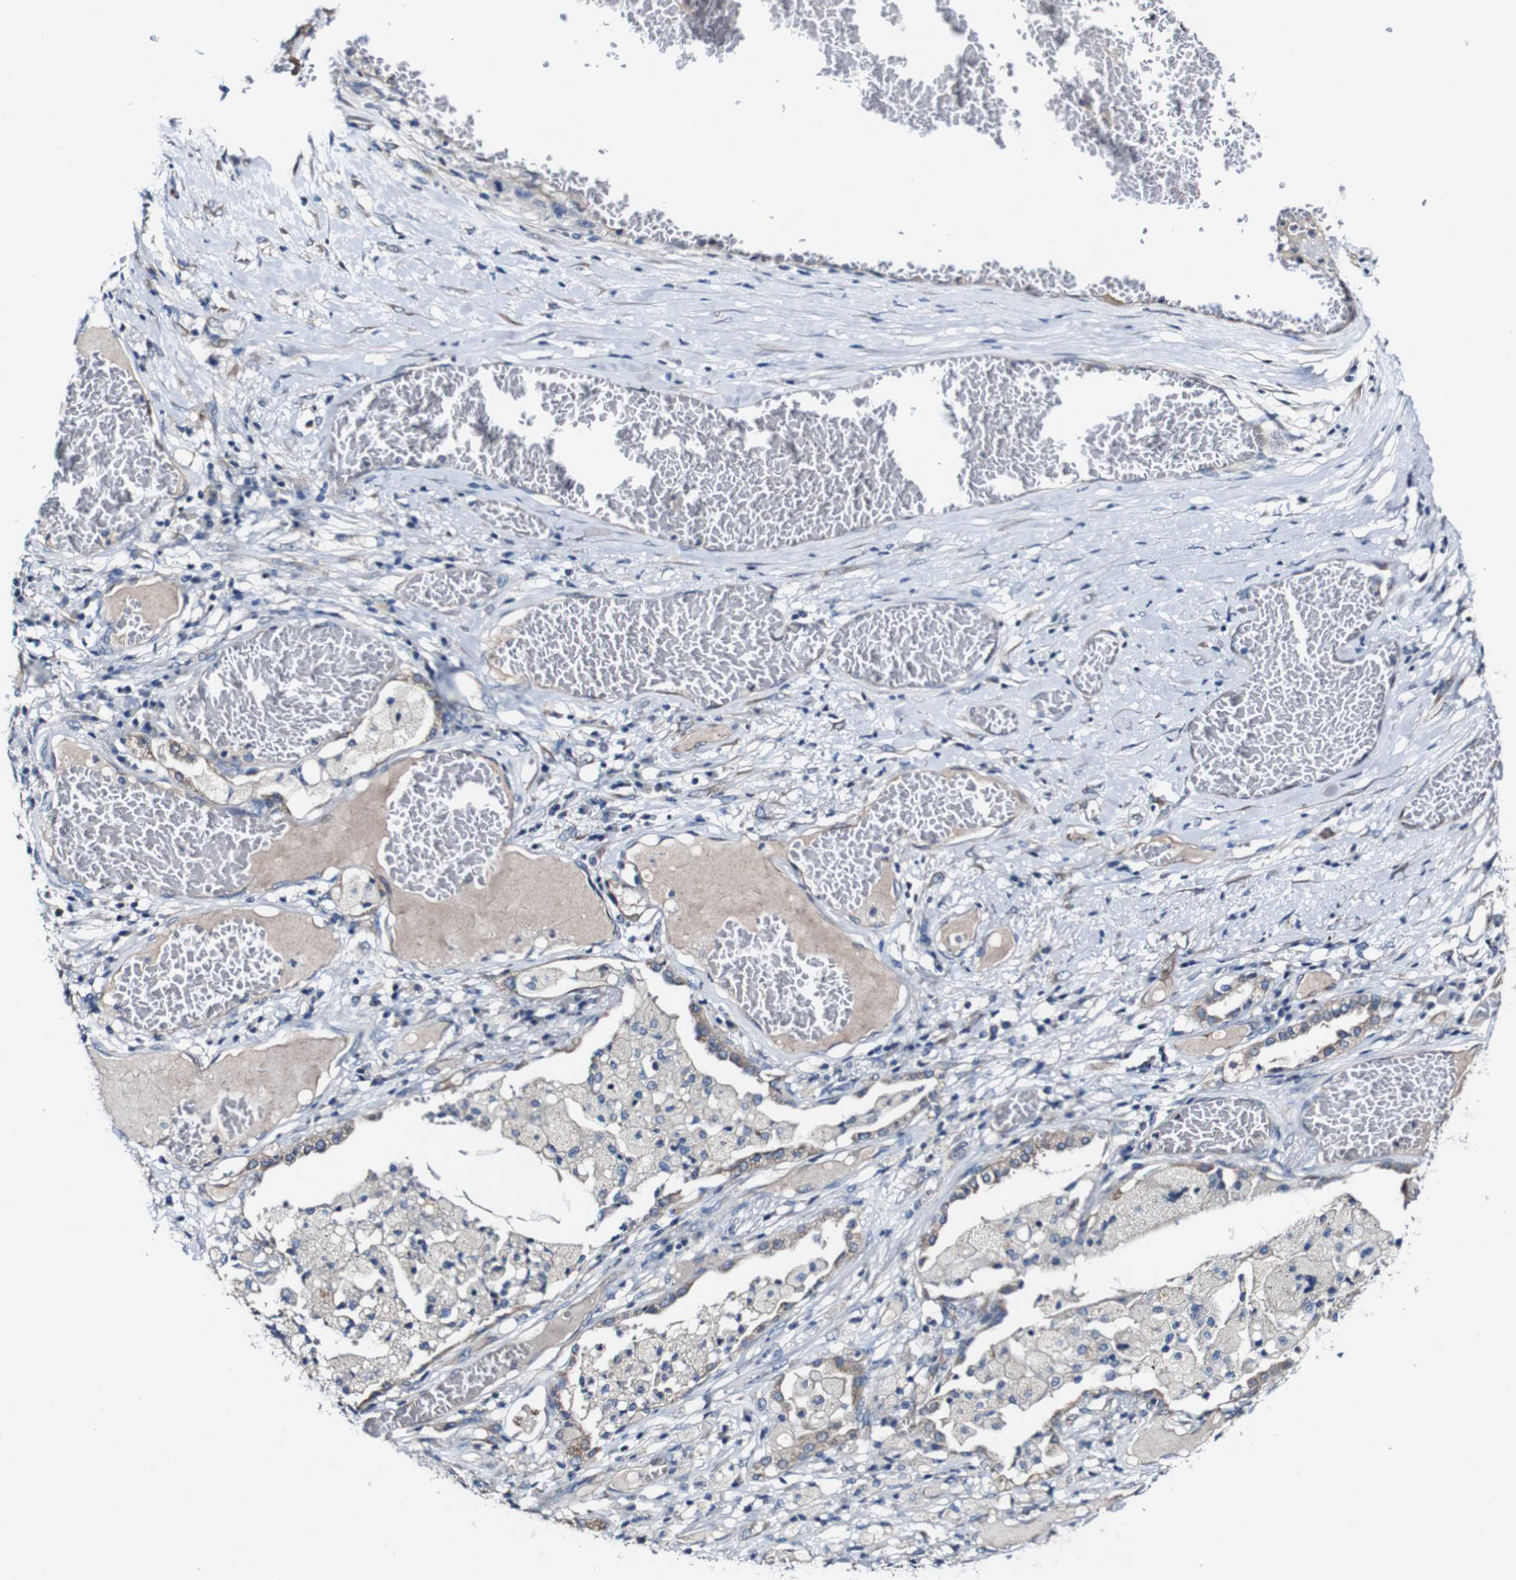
{"staining": {"intensity": "weak", "quantity": ">75%", "location": "cytoplasmic/membranous"}, "tissue": "lung cancer", "cell_type": "Tumor cells", "image_type": "cancer", "snomed": [{"axis": "morphology", "description": "Squamous cell carcinoma, NOS"}, {"axis": "topography", "description": "Lung"}], "caption": "Weak cytoplasmic/membranous positivity is seen in about >75% of tumor cells in lung cancer (squamous cell carcinoma). Using DAB (3,3'-diaminobenzidine) (brown) and hematoxylin (blue) stains, captured at high magnification using brightfield microscopy.", "gene": "GRAMD1A", "patient": {"sex": "male", "age": 71}}